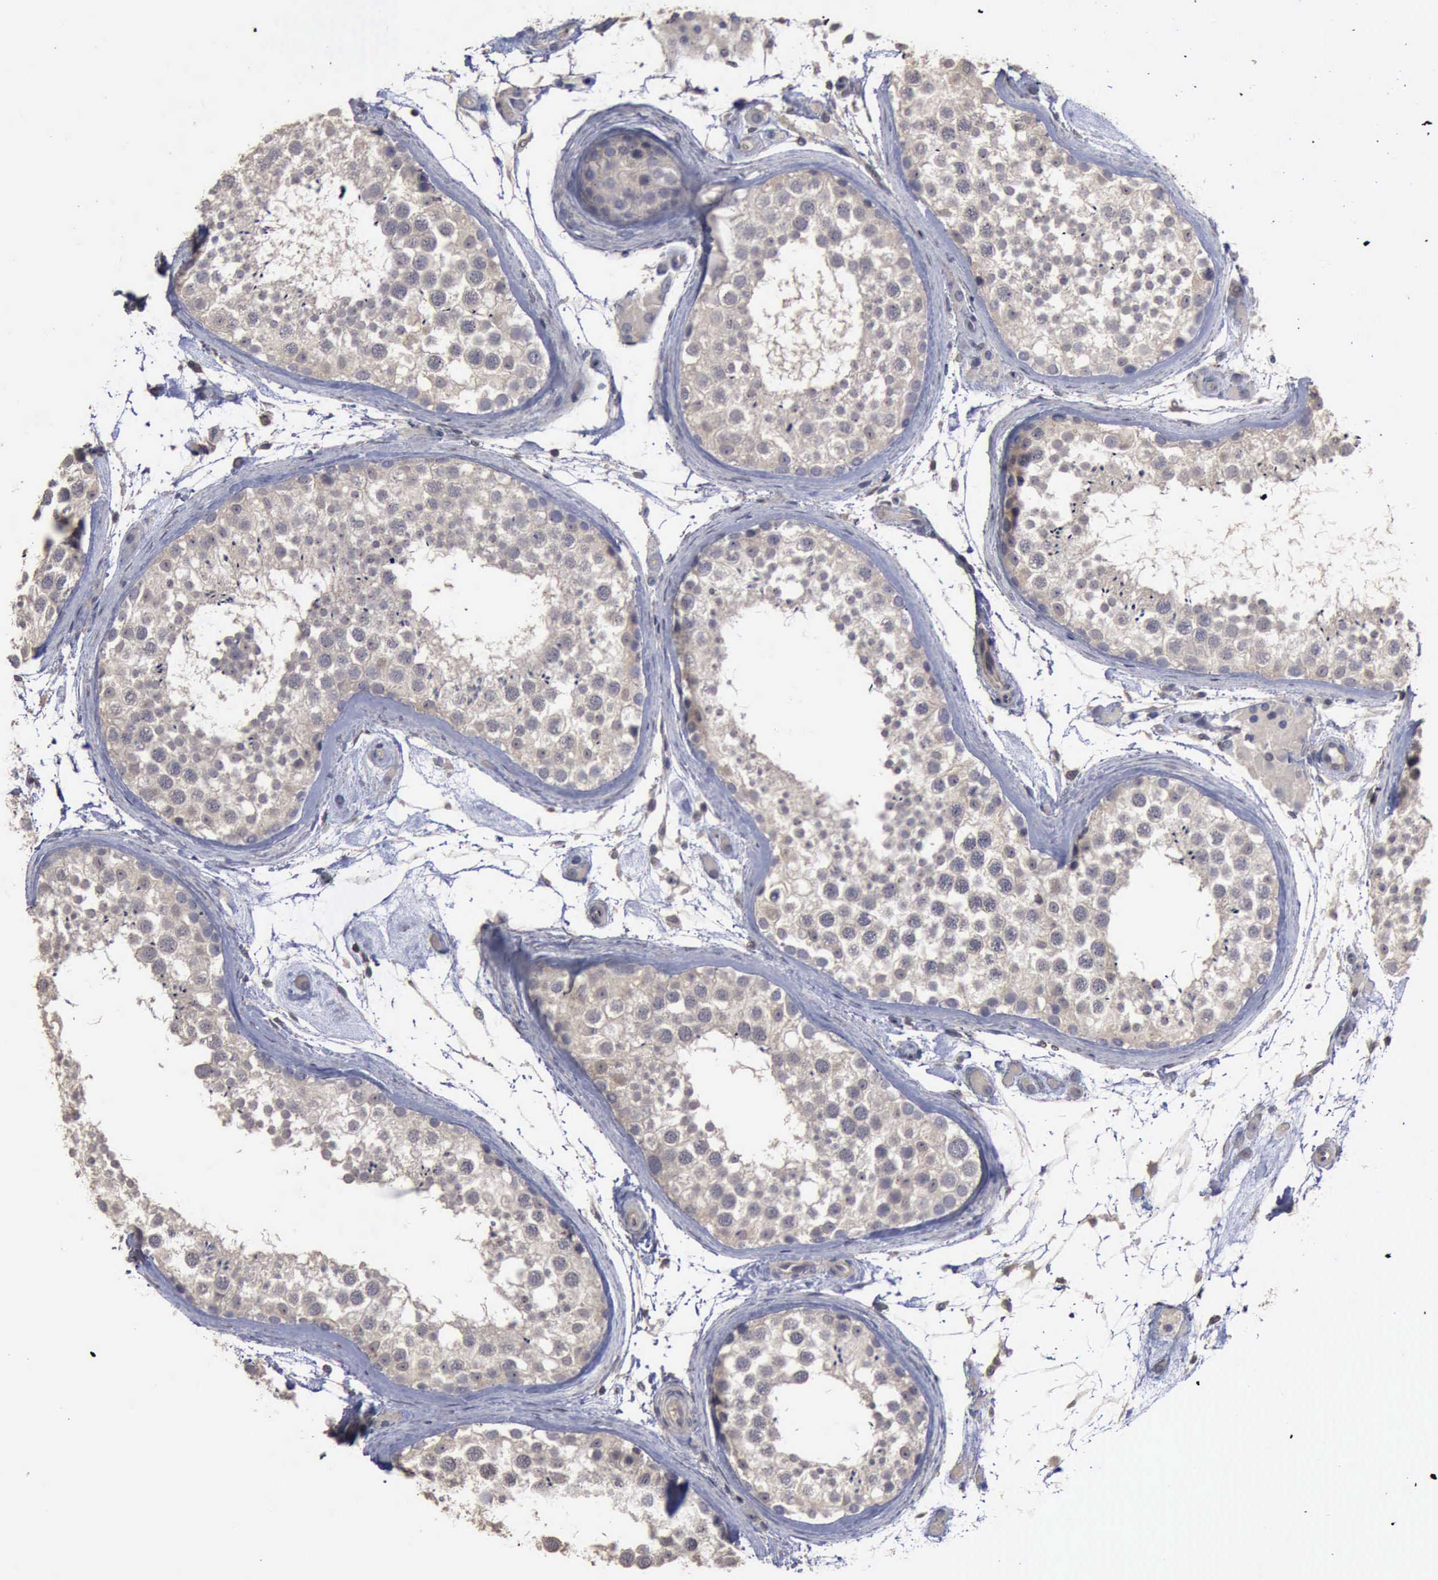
{"staining": {"intensity": "negative", "quantity": "none", "location": "none"}, "tissue": "testis", "cell_type": "Cells in seminiferous ducts", "image_type": "normal", "snomed": [{"axis": "morphology", "description": "Normal tissue, NOS"}, {"axis": "topography", "description": "Testis"}], "caption": "High magnification brightfield microscopy of normal testis stained with DAB (brown) and counterstained with hematoxylin (blue): cells in seminiferous ducts show no significant staining.", "gene": "CRKL", "patient": {"sex": "male", "age": 46}}